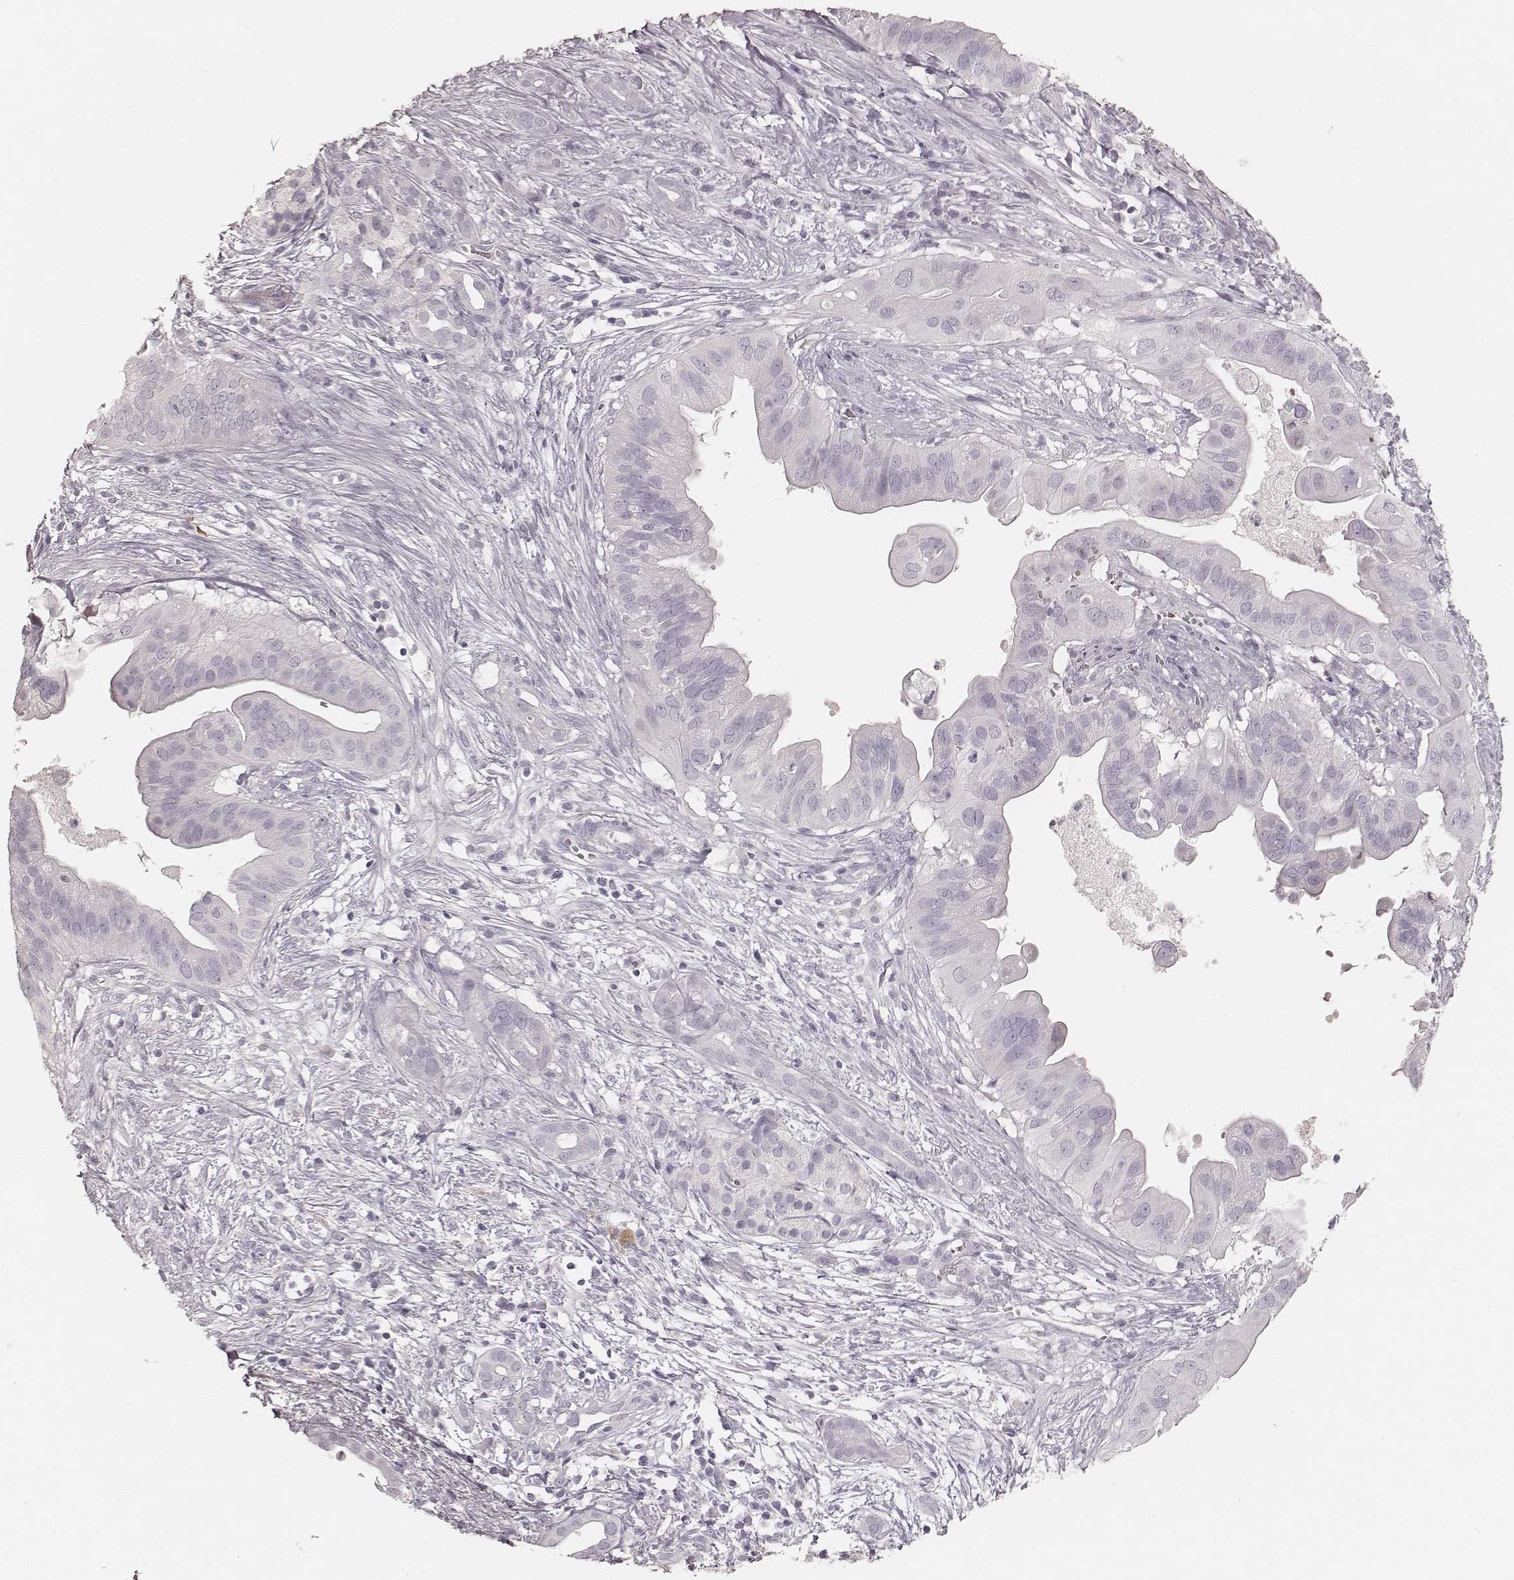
{"staining": {"intensity": "negative", "quantity": "none", "location": "none"}, "tissue": "pancreatic cancer", "cell_type": "Tumor cells", "image_type": "cancer", "snomed": [{"axis": "morphology", "description": "Adenocarcinoma, NOS"}, {"axis": "topography", "description": "Pancreas"}], "caption": "Human adenocarcinoma (pancreatic) stained for a protein using IHC demonstrates no expression in tumor cells.", "gene": "KRT26", "patient": {"sex": "male", "age": 61}}